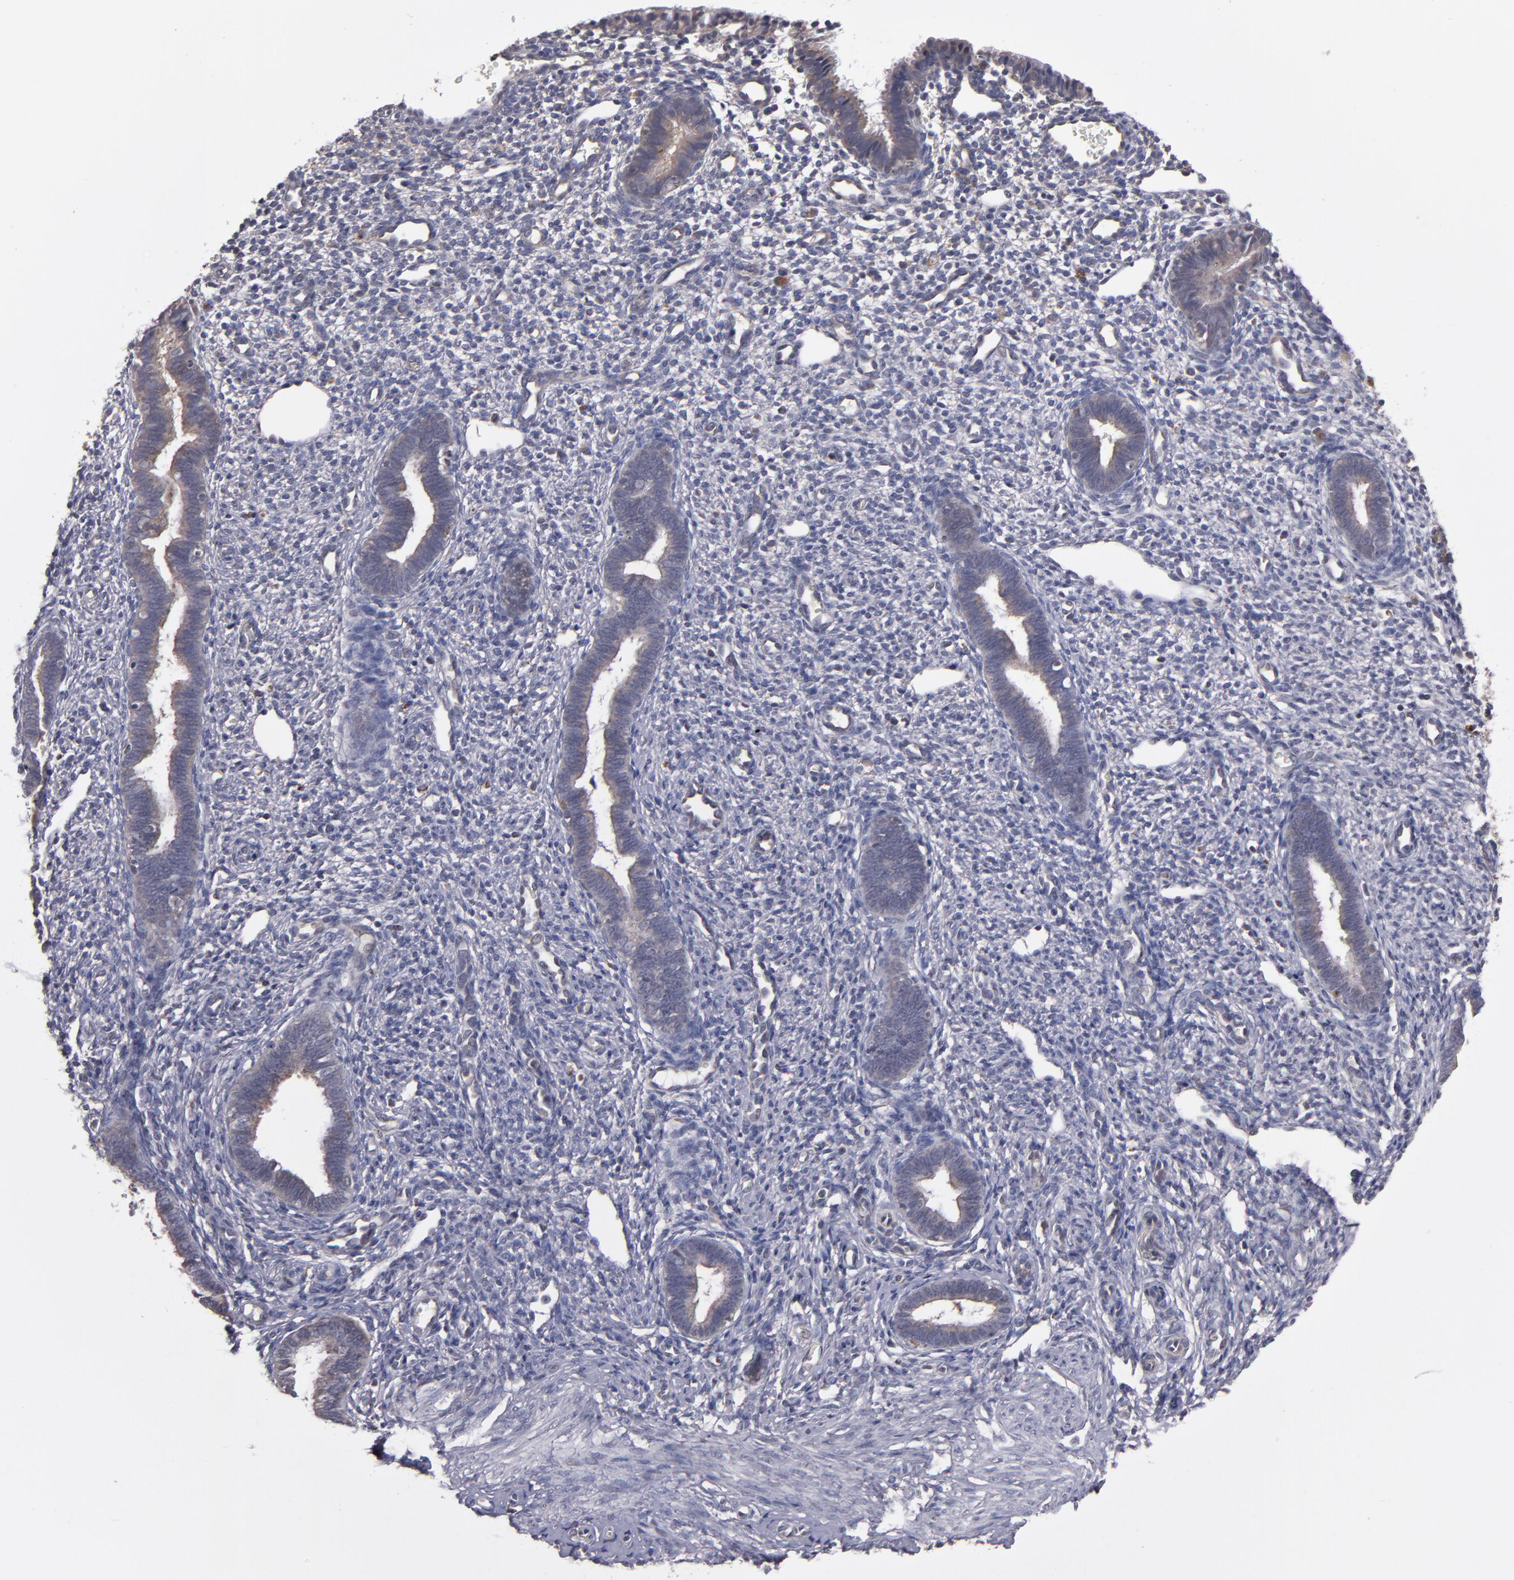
{"staining": {"intensity": "weak", "quantity": "25%-75%", "location": "cytoplasmic/membranous"}, "tissue": "endometrium", "cell_type": "Cells in endometrial stroma", "image_type": "normal", "snomed": [{"axis": "morphology", "description": "Normal tissue, NOS"}, {"axis": "topography", "description": "Endometrium"}], "caption": "This micrograph reveals immunohistochemistry staining of unremarkable endometrium, with low weak cytoplasmic/membranous staining in about 25%-75% of cells in endometrial stroma.", "gene": "CTSO", "patient": {"sex": "female", "age": 27}}